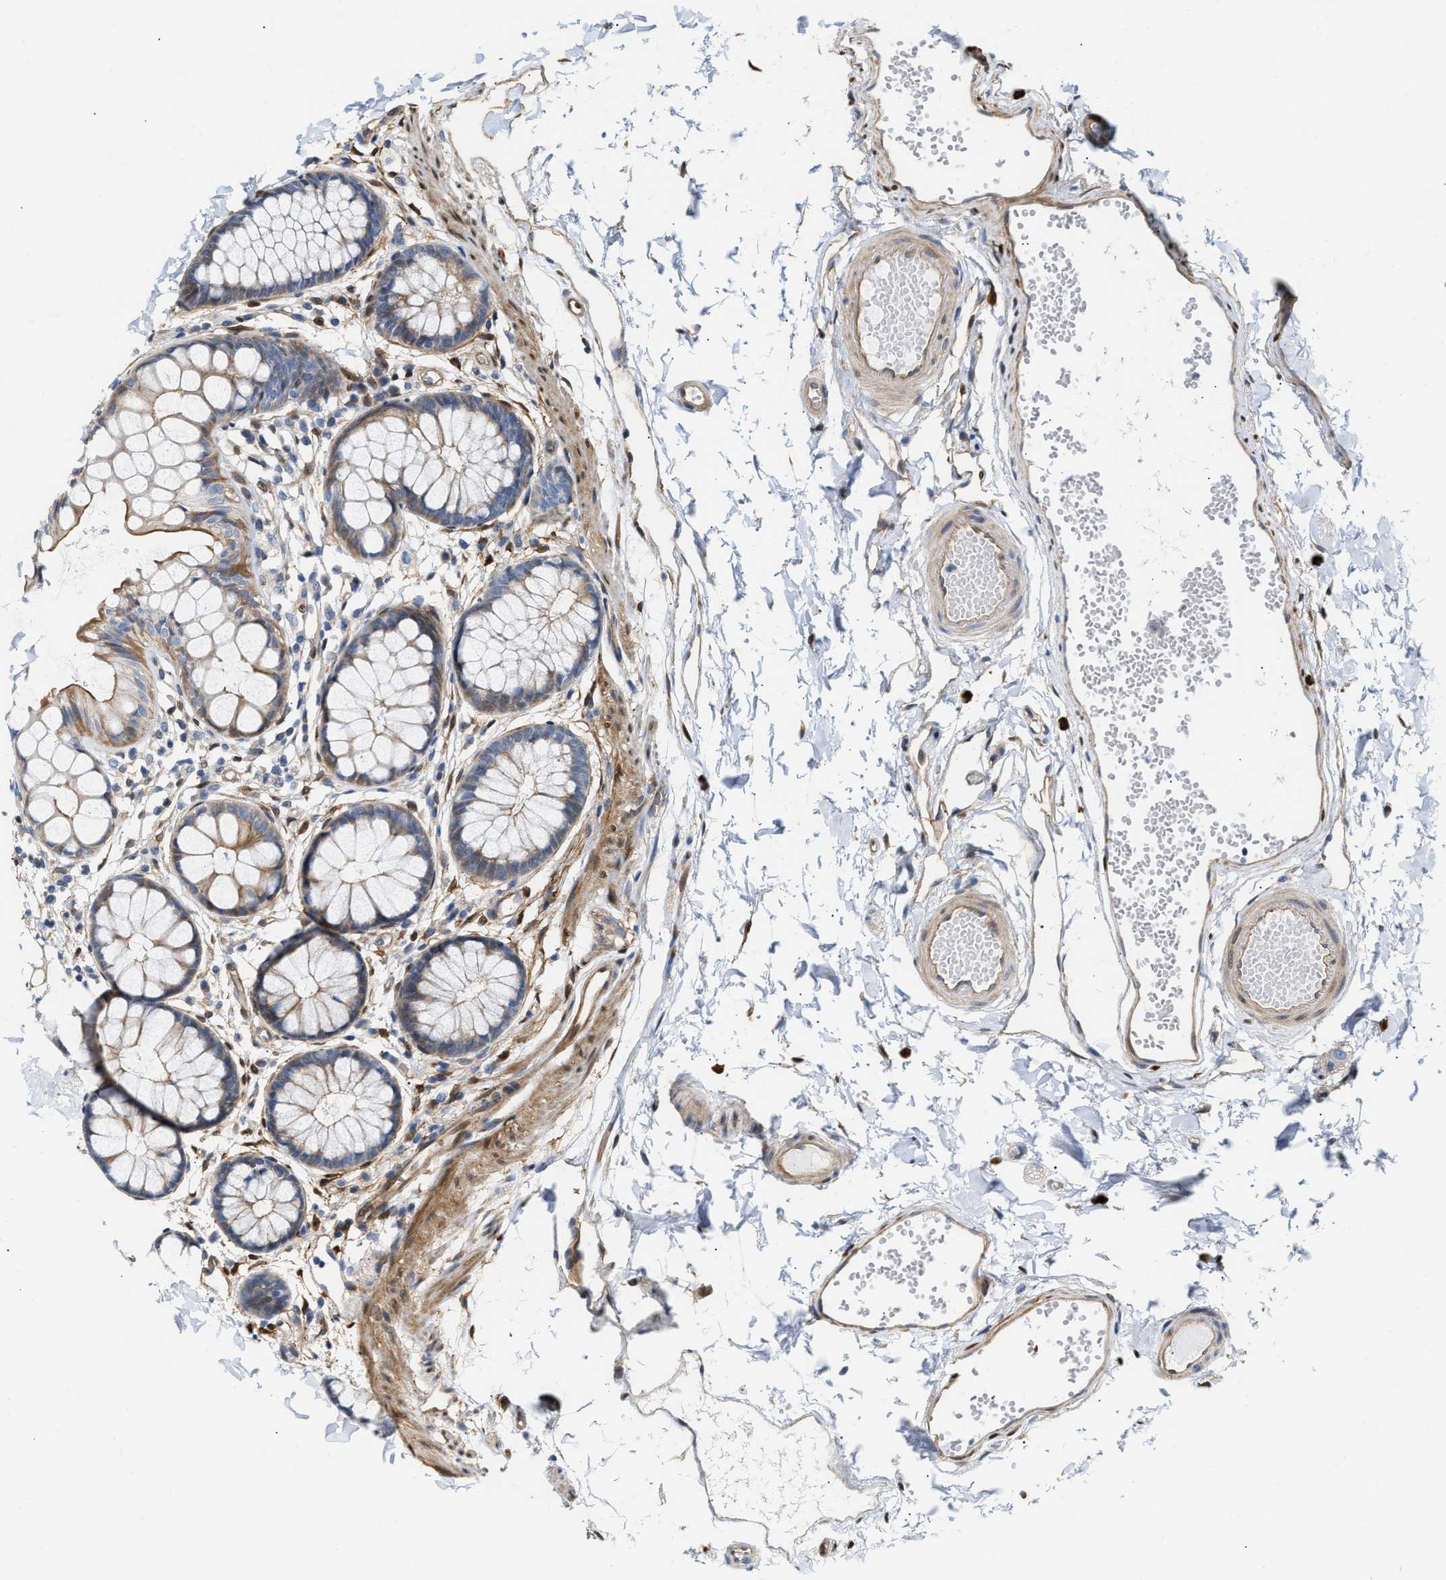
{"staining": {"intensity": "moderate", "quantity": ">75%", "location": "cytoplasmic/membranous"}, "tissue": "rectum", "cell_type": "Glandular cells", "image_type": "normal", "snomed": [{"axis": "morphology", "description": "Normal tissue, NOS"}, {"axis": "topography", "description": "Rectum"}], "caption": "Glandular cells demonstrate medium levels of moderate cytoplasmic/membranous staining in about >75% of cells in unremarkable human rectum. (DAB = brown stain, brightfield microscopy at high magnification).", "gene": "FHL1", "patient": {"sex": "female", "age": 66}}